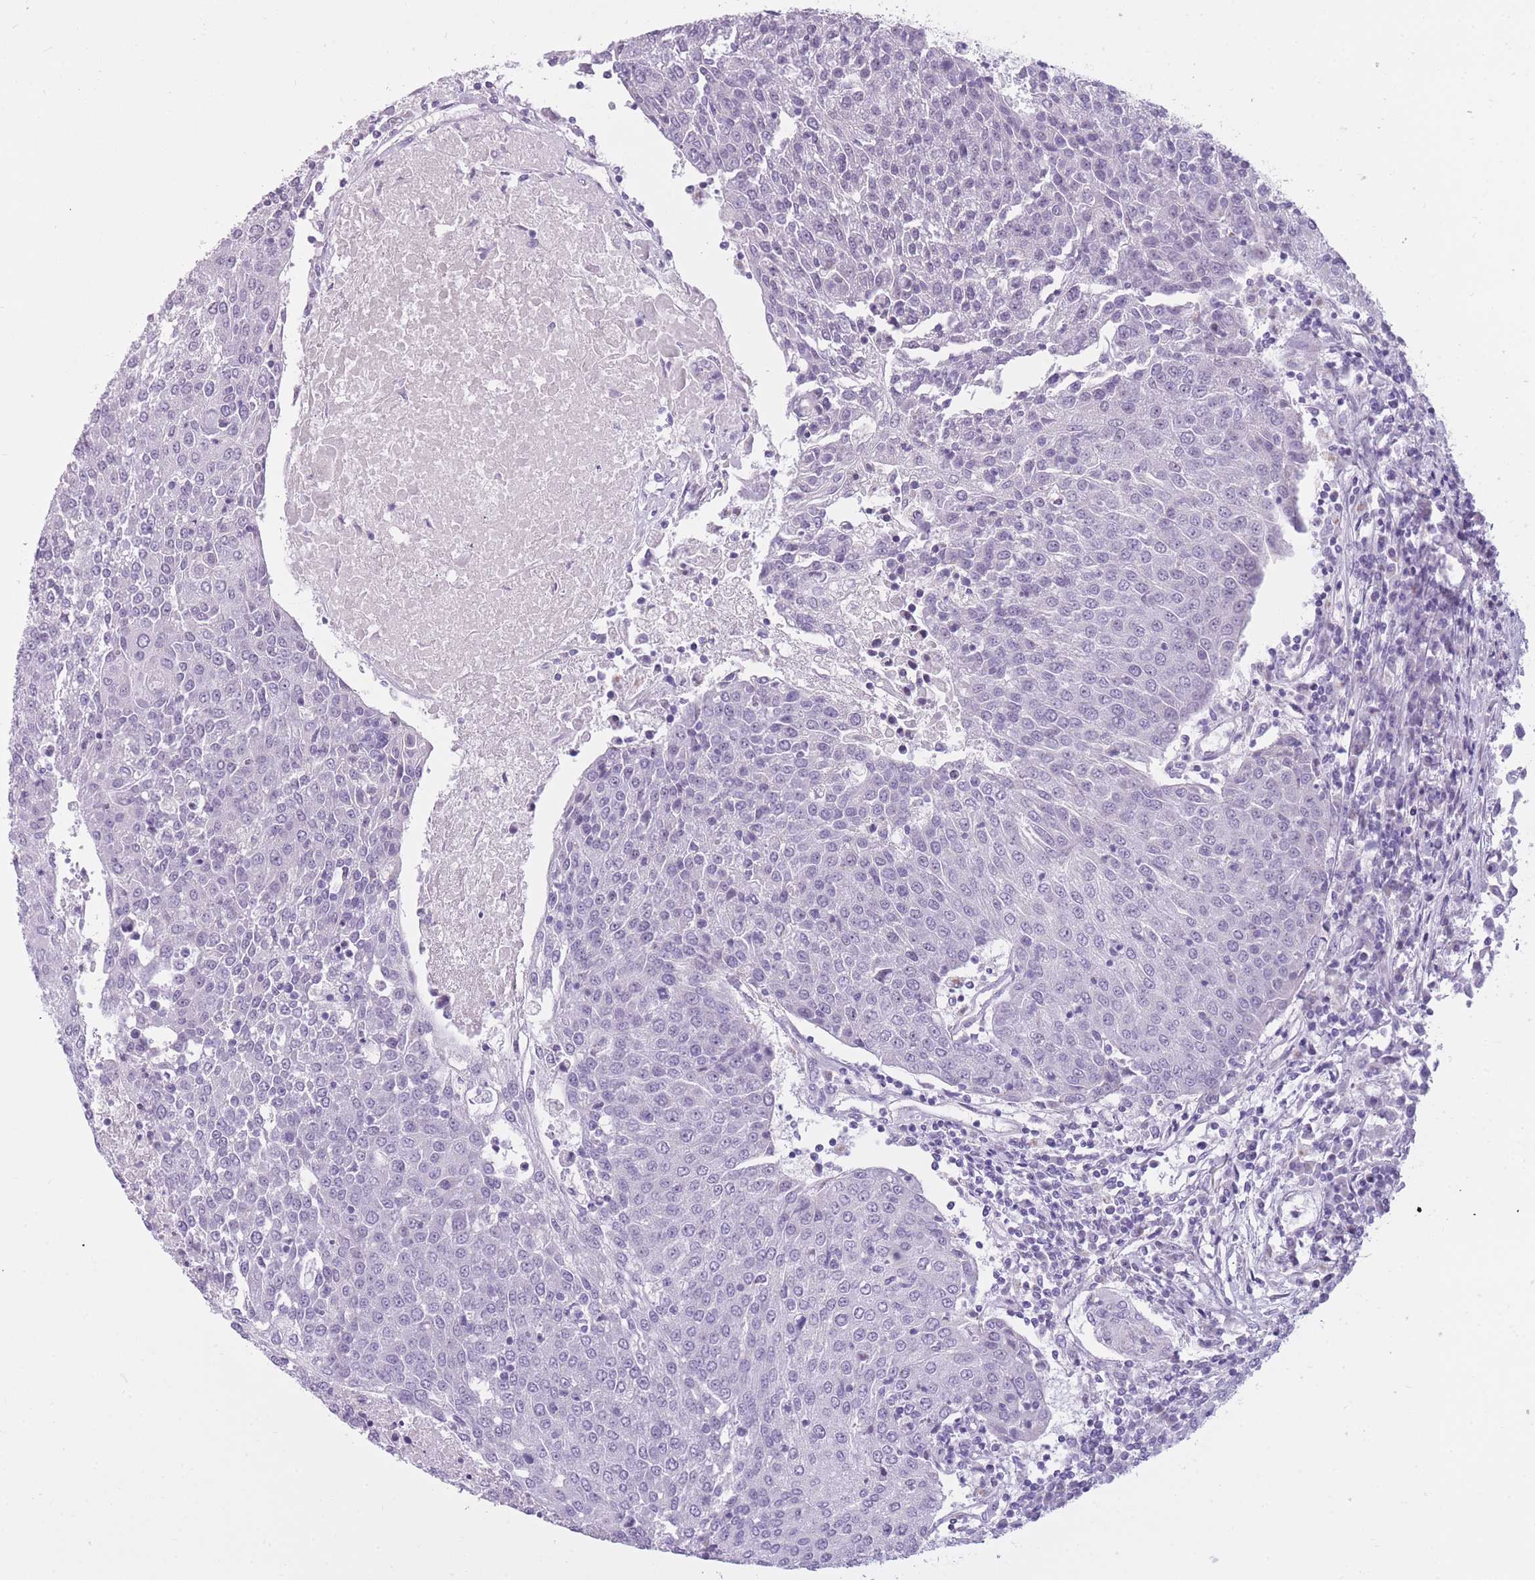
{"staining": {"intensity": "negative", "quantity": "none", "location": "none"}, "tissue": "urothelial cancer", "cell_type": "Tumor cells", "image_type": "cancer", "snomed": [{"axis": "morphology", "description": "Urothelial carcinoma, High grade"}, {"axis": "topography", "description": "Urinary bladder"}], "caption": "Protein analysis of urothelial cancer shows no significant expression in tumor cells.", "gene": "GOLGA6D", "patient": {"sex": "female", "age": 85}}